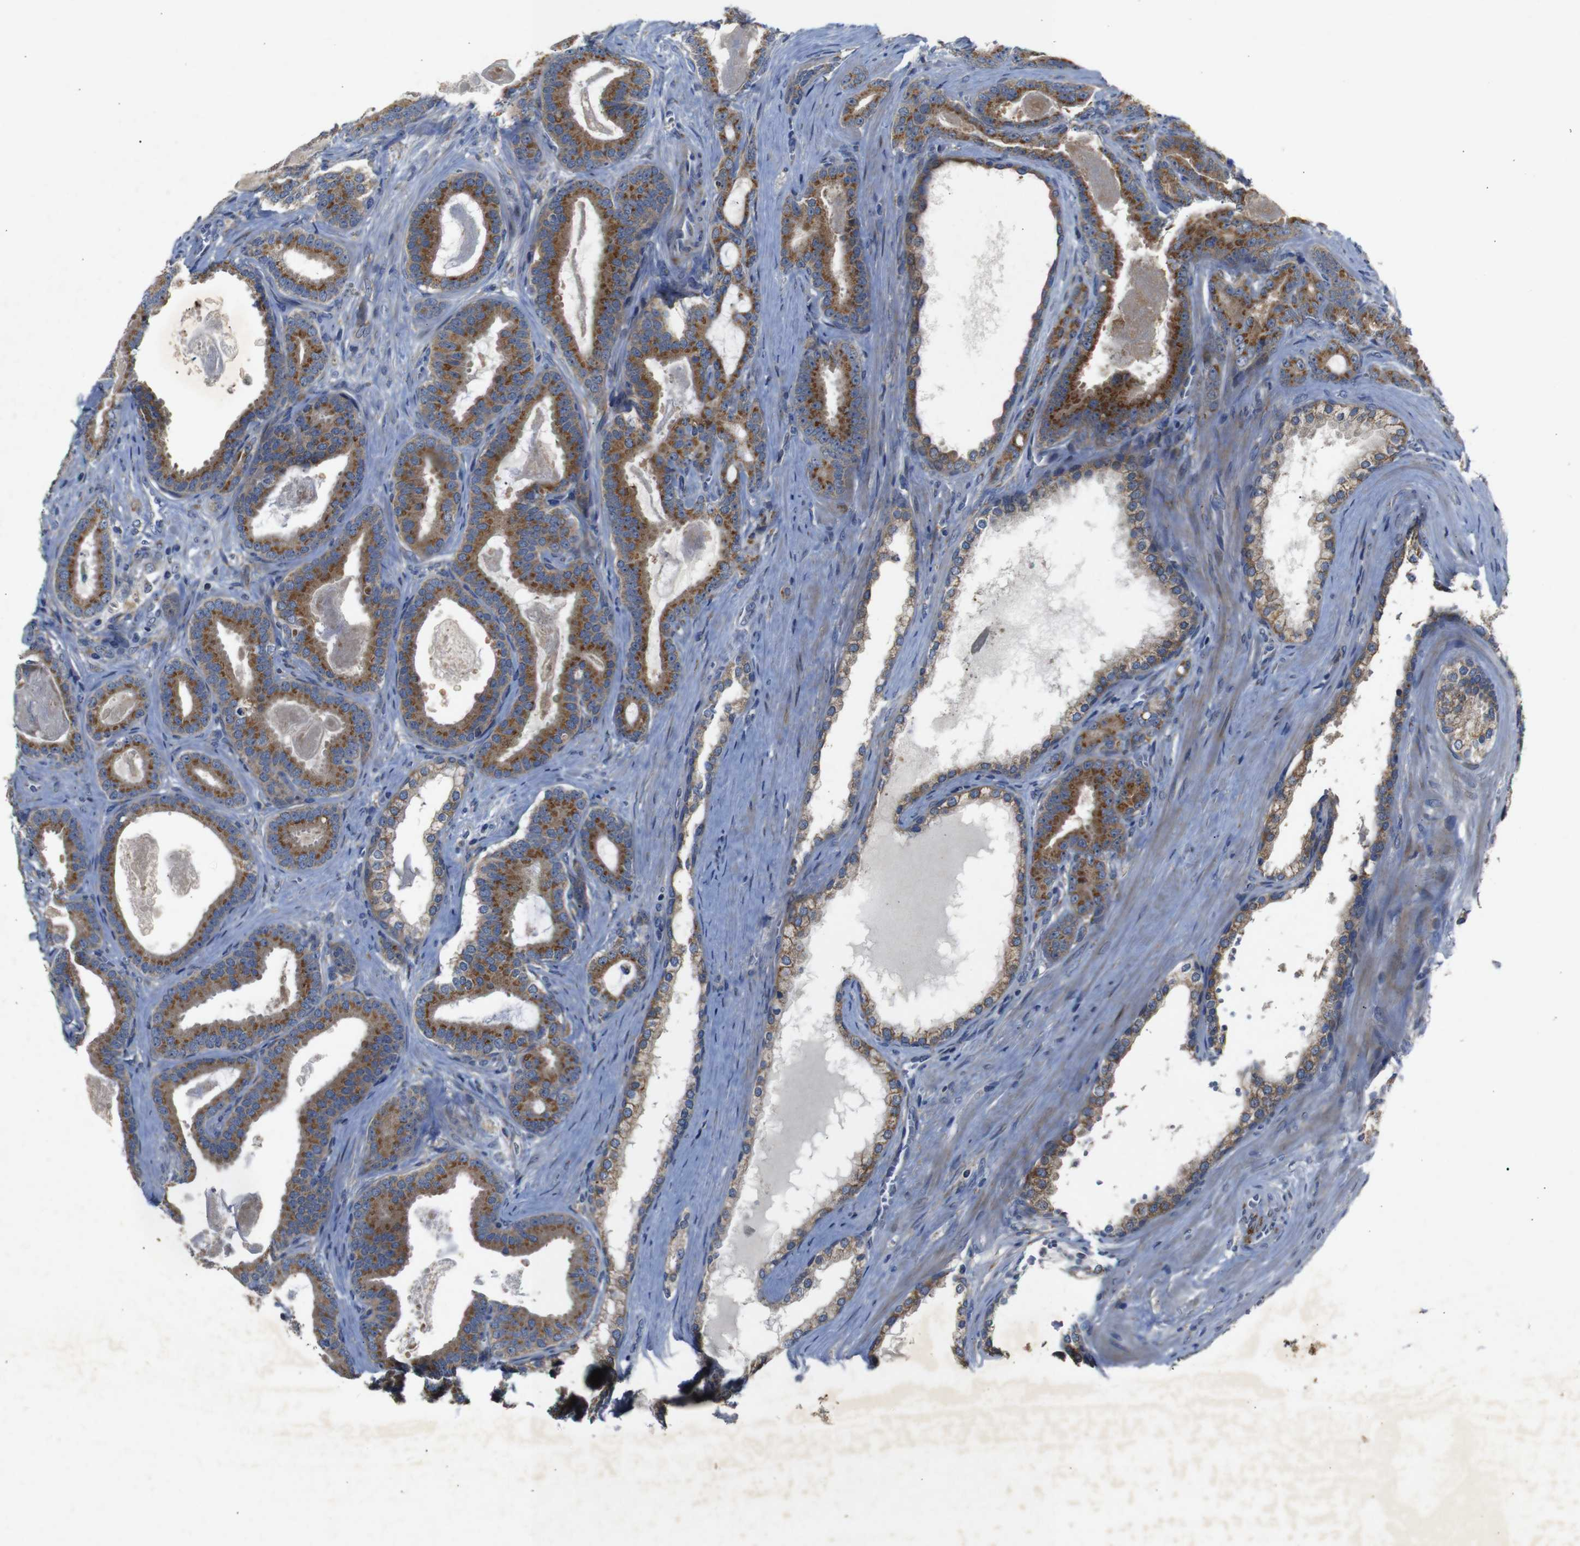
{"staining": {"intensity": "moderate", "quantity": ">75%", "location": "cytoplasmic/membranous"}, "tissue": "prostate cancer", "cell_type": "Tumor cells", "image_type": "cancer", "snomed": [{"axis": "morphology", "description": "Adenocarcinoma, High grade"}, {"axis": "topography", "description": "Prostate"}], "caption": "IHC image of neoplastic tissue: human prostate cancer (adenocarcinoma (high-grade)) stained using IHC displays medium levels of moderate protein expression localized specifically in the cytoplasmic/membranous of tumor cells, appearing as a cytoplasmic/membranous brown color.", "gene": "CHST10", "patient": {"sex": "male", "age": 60}}